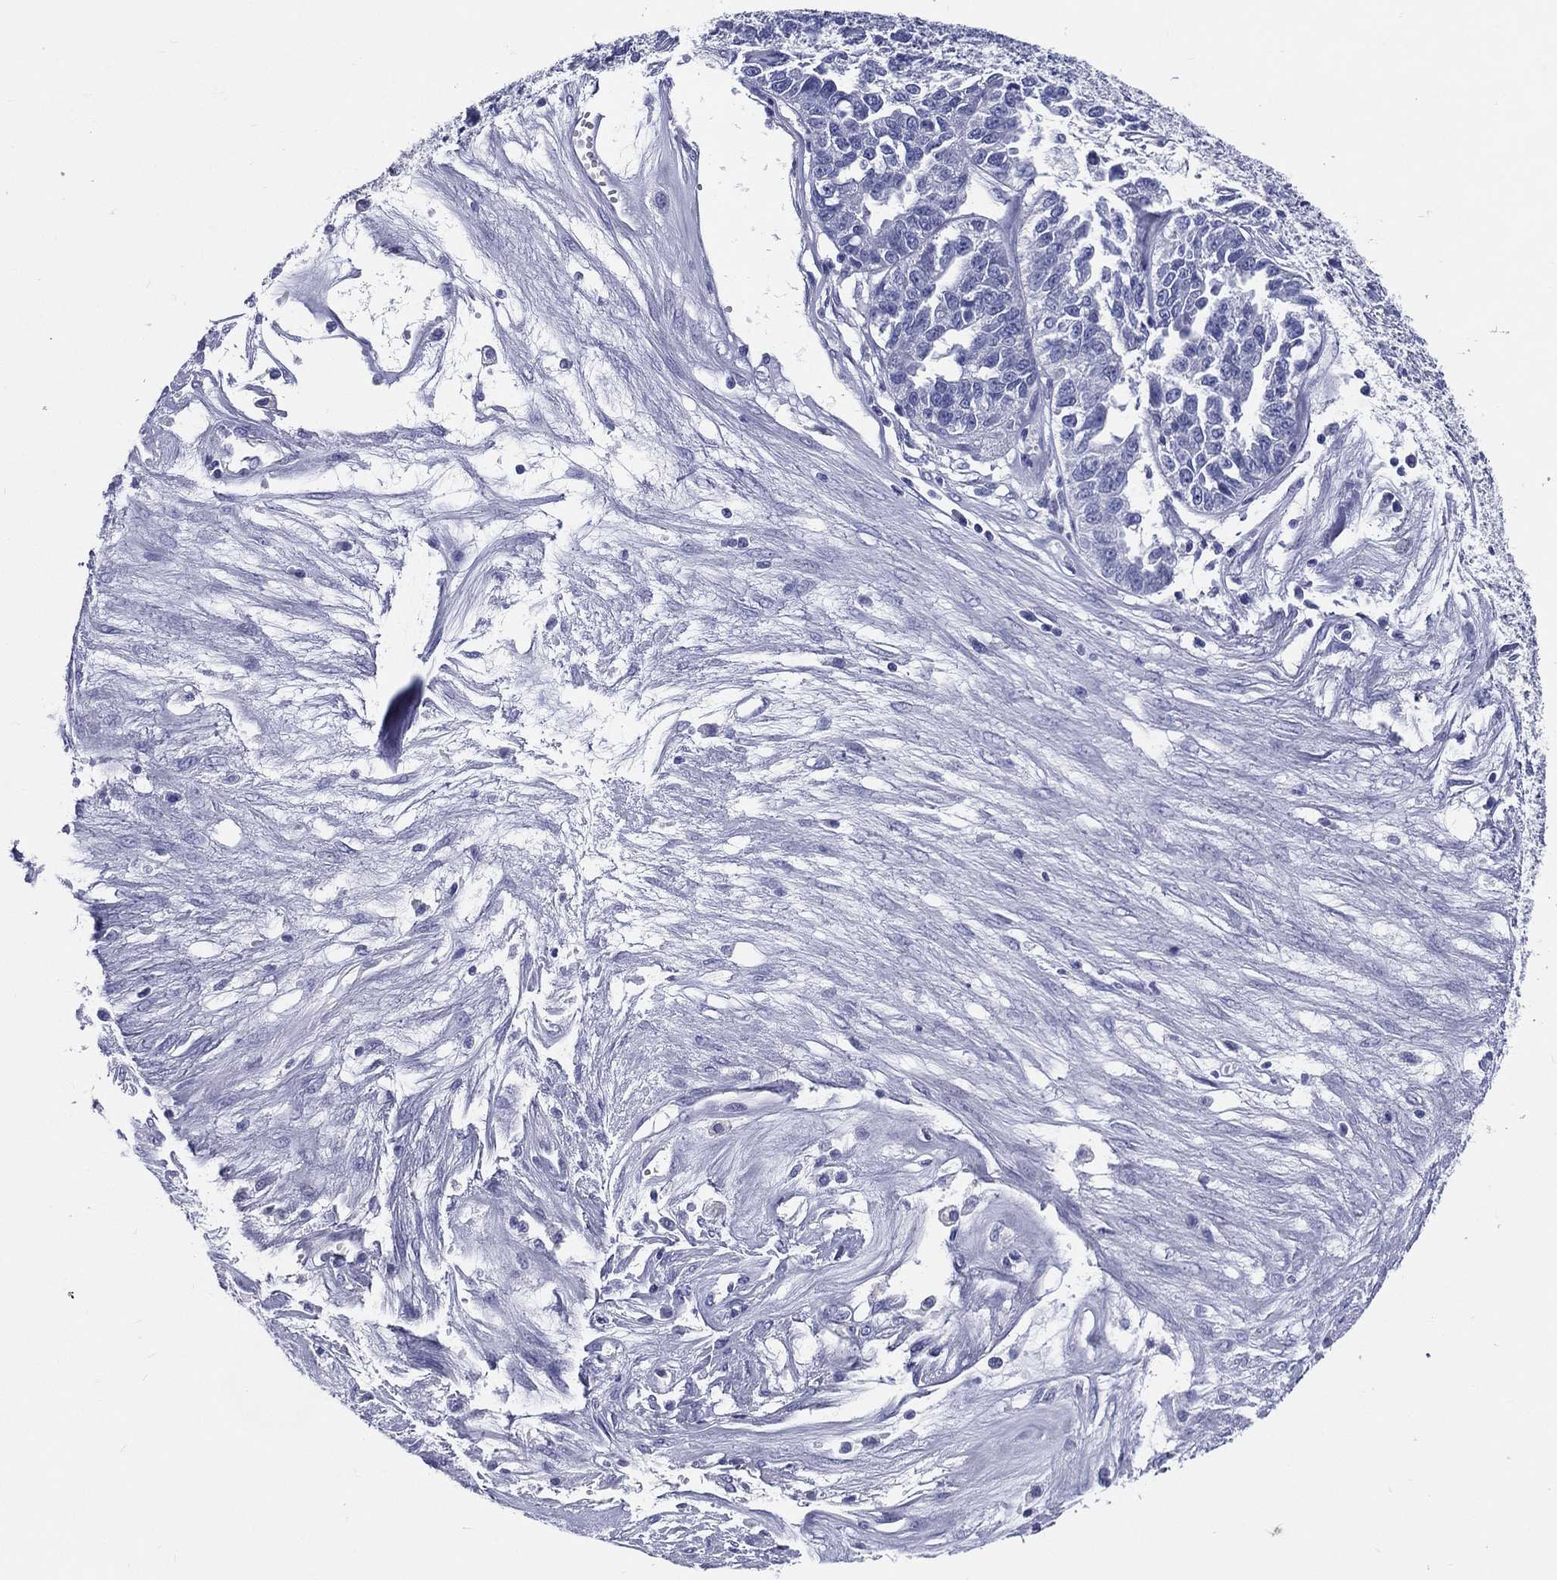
{"staining": {"intensity": "negative", "quantity": "none", "location": "none"}, "tissue": "ovarian cancer", "cell_type": "Tumor cells", "image_type": "cancer", "snomed": [{"axis": "morphology", "description": "Cystadenocarcinoma, serous, NOS"}, {"axis": "topography", "description": "Ovary"}], "caption": "Human ovarian cancer stained for a protein using IHC displays no staining in tumor cells.", "gene": "ACE2", "patient": {"sex": "female", "age": 87}}